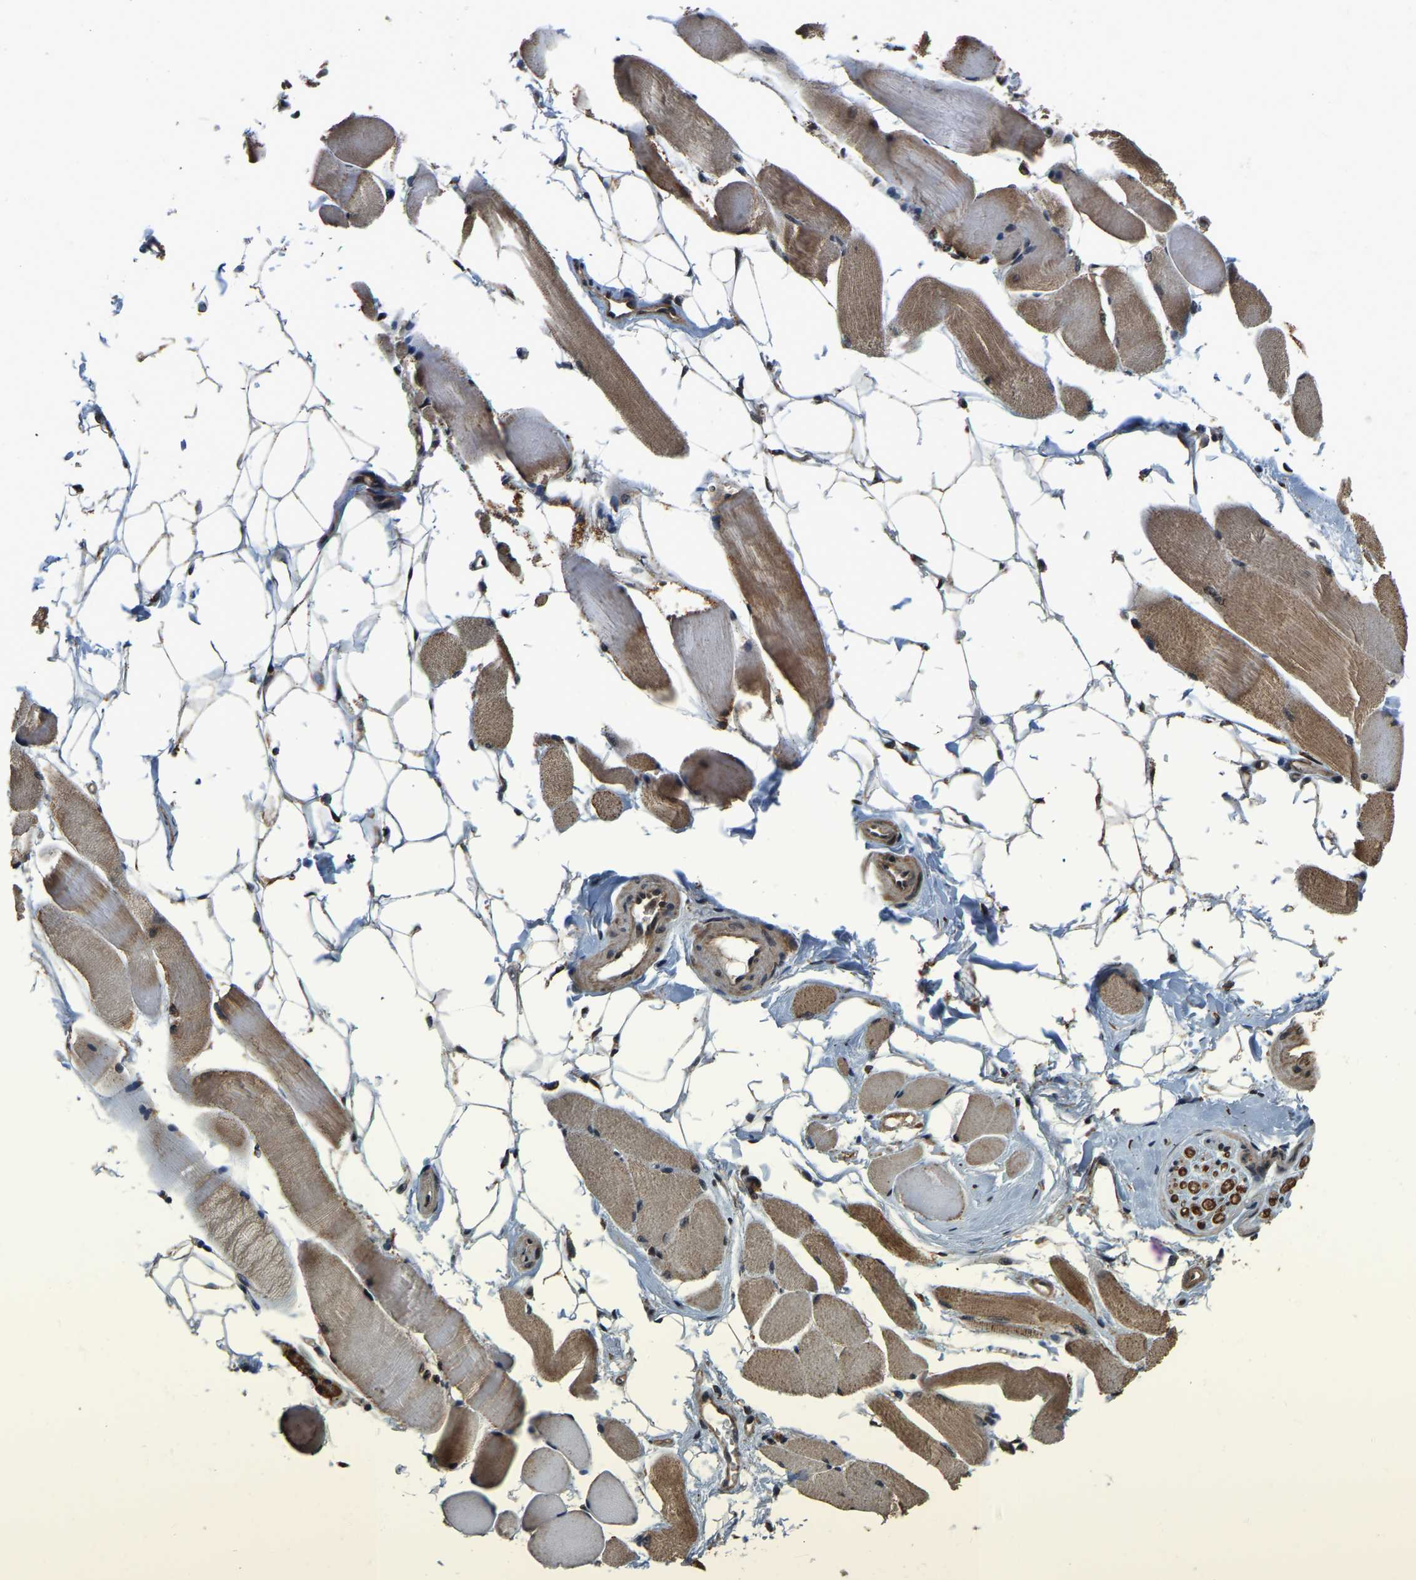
{"staining": {"intensity": "moderate", "quantity": "25%-75%", "location": "cytoplasmic/membranous"}, "tissue": "skeletal muscle", "cell_type": "Myocytes", "image_type": "normal", "snomed": [{"axis": "morphology", "description": "Normal tissue, NOS"}, {"axis": "topography", "description": "Skeletal muscle"}, {"axis": "topography", "description": "Peripheral nerve tissue"}], "caption": "Moderate cytoplasmic/membranous protein positivity is identified in approximately 25%-75% of myocytes in skeletal muscle. The staining is performed using DAB (3,3'-diaminobenzidine) brown chromogen to label protein expression. The nuclei are counter-stained blue using hematoxylin.", "gene": "CIAO1", "patient": {"sex": "female", "age": 84}}